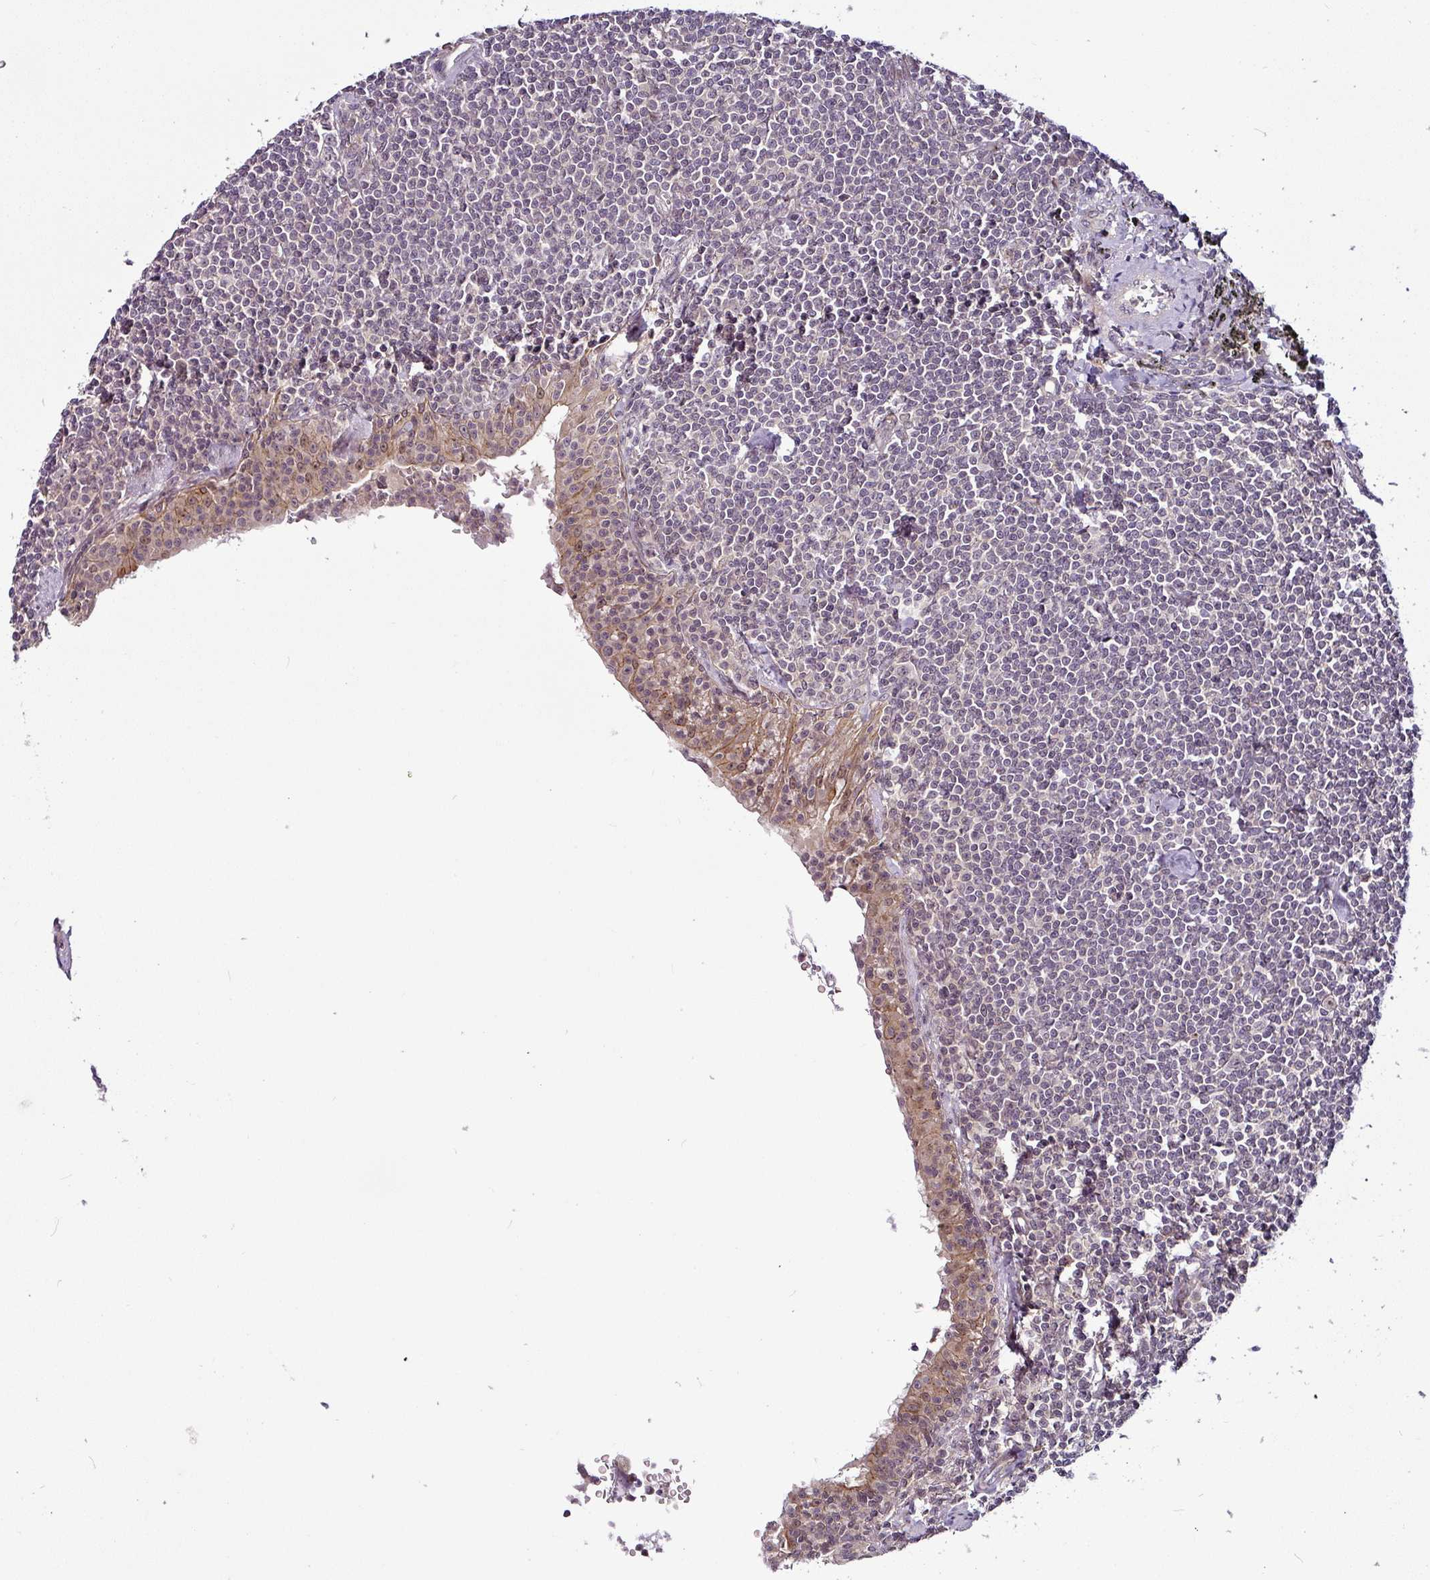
{"staining": {"intensity": "negative", "quantity": "none", "location": "none"}, "tissue": "lymphoma", "cell_type": "Tumor cells", "image_type": "cancer", "snomed": [{"axis": "morphology", "description": "Malignant lymphoma, non-Hodgkin's type, Low grade"}, {"axis": "topography", "description": "Lung"}], "caption": "IHC of low-grade malignant lymphoma, non-Hodgkin's type shows no staining in tumor cells.", "gene": "DCAF13", "patient": {"sex": "female", "age": 71}}